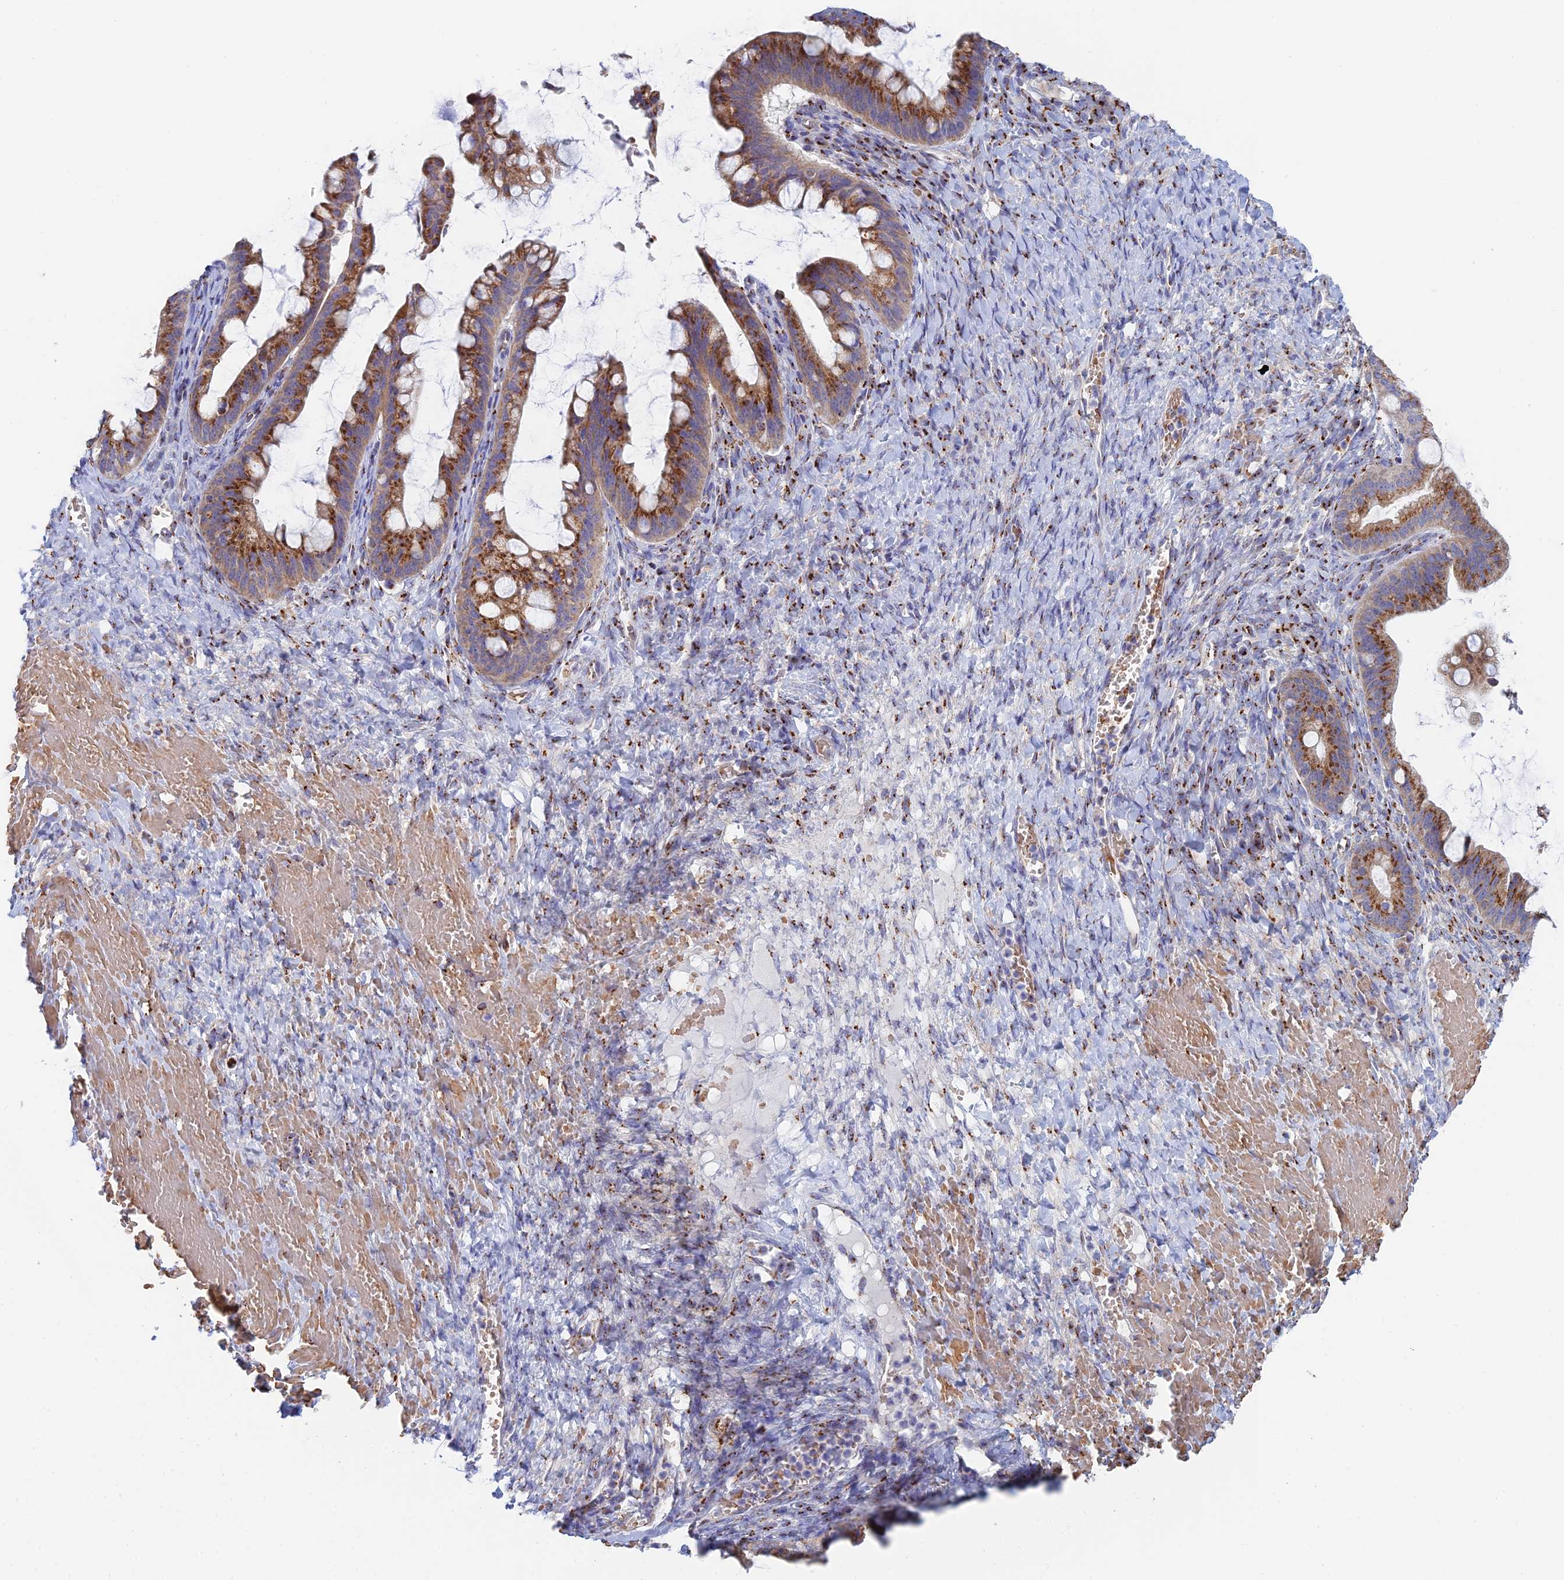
{"staining": {"intensity": "strong", "quantity": ">75%", "location": "cytoplasmic/membranous"}, "tissue": "ovarian cancer", "cell_type": "Tumor cells", "image_type": "cancer", "snomed": [{"axis": "morphology", "description": "Cystadenocarcinoma, mucinous, NOS"}, {"axis": "topography", "description": "Ovary"}], "caption": "Human ovarian mucinous cystadenocarcinoma stained with a protein marker displays strong staining in tumor cells.", "gene": "HS2ST1", "patient": {"sex": "female", "age": 73}}